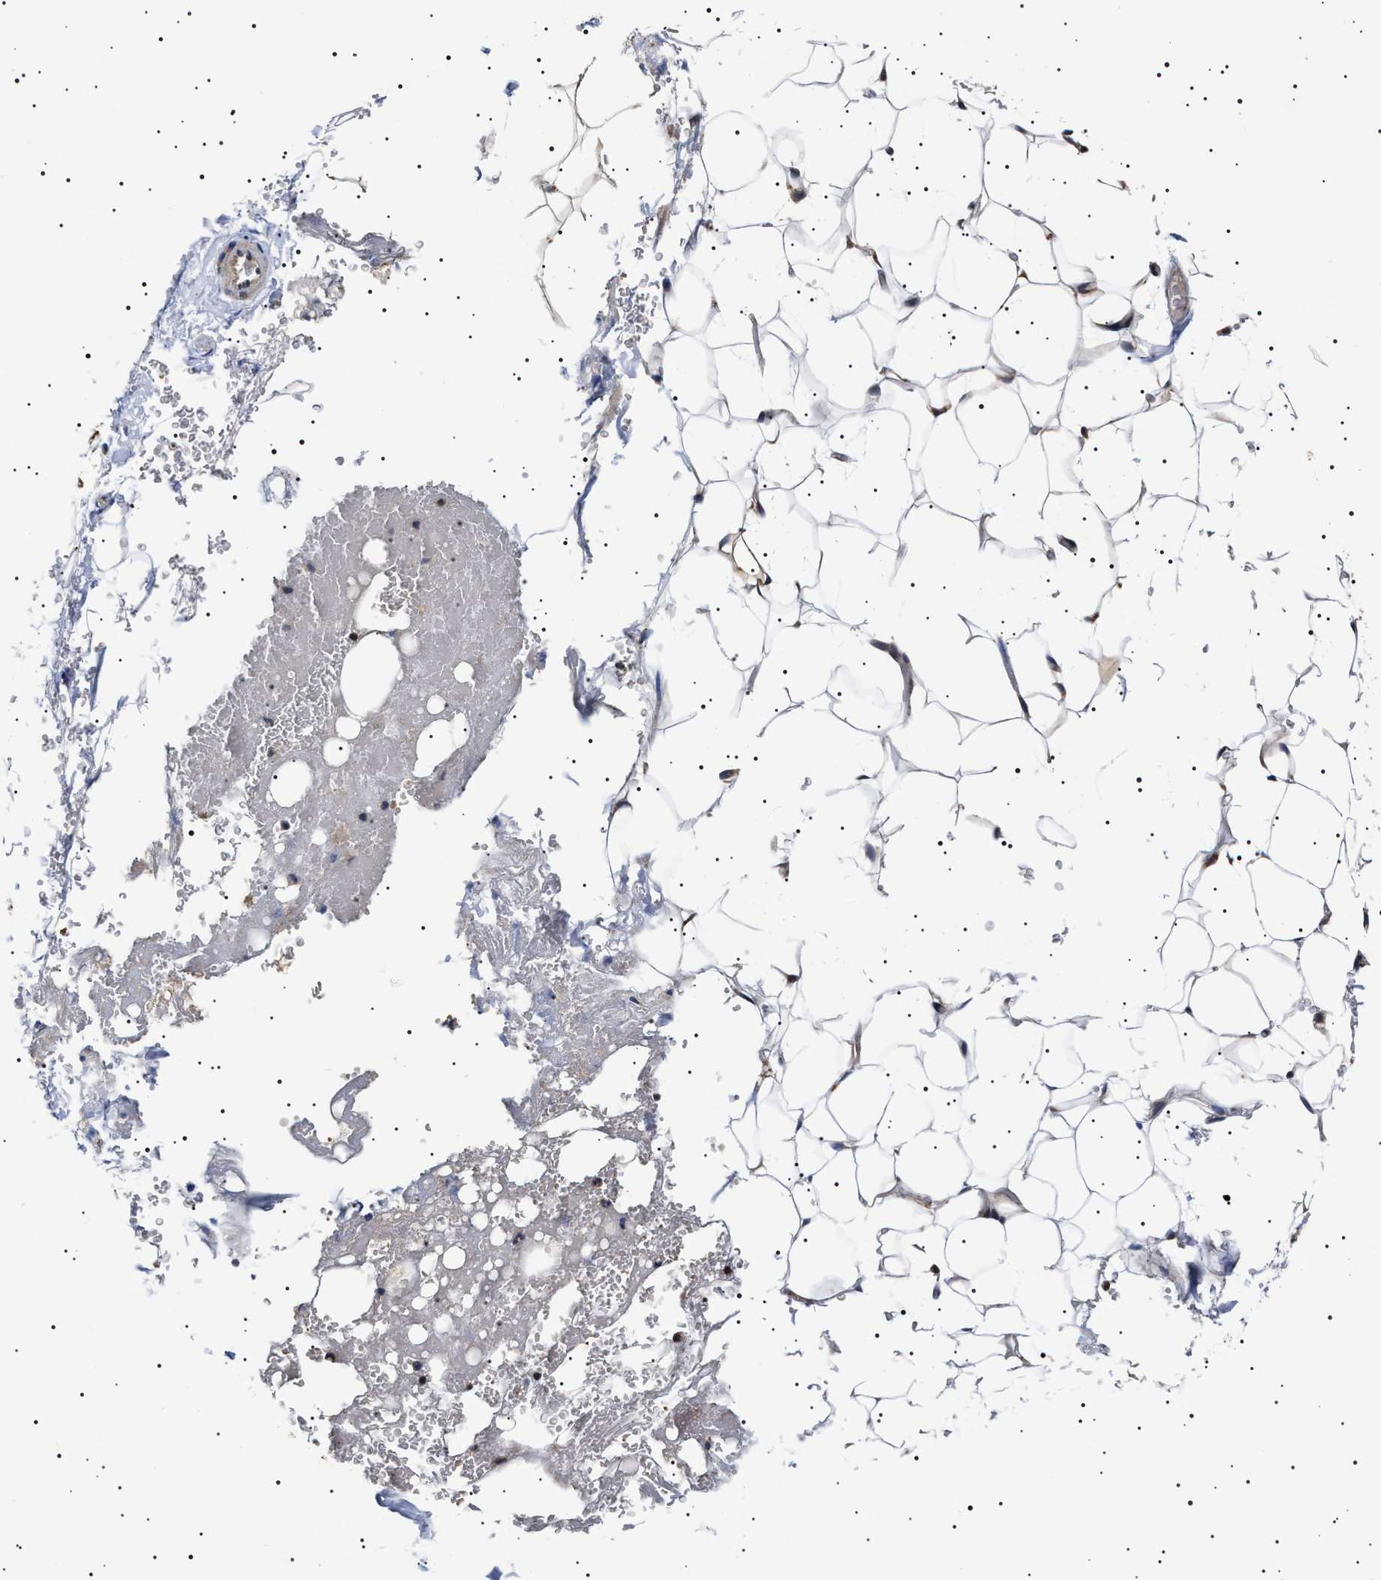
{"staining": {"intensity": "weak", "quantity": "25%-75%", "location": "cytoplasmic/membranous"}, "tissue": "adipose tissue", "cell_type": "Adipocytes", "image_type": "normal", "snomed": [{"axis": "morphology", "description": "Normal tissue, NOS"}, {"axis": "topography", "description": "Peripheral nerve tissue"}], "caption": "Protein expression analysis of unremarkable human adipose tissue reveals weak cytoplasmic/membranous staining in approximately 25%-75% of adipocytes. (IHC, brightfield microscopy, high magnification).", "gene": "SLC4A7", "patient": {"sex": "male", "age": 70}}